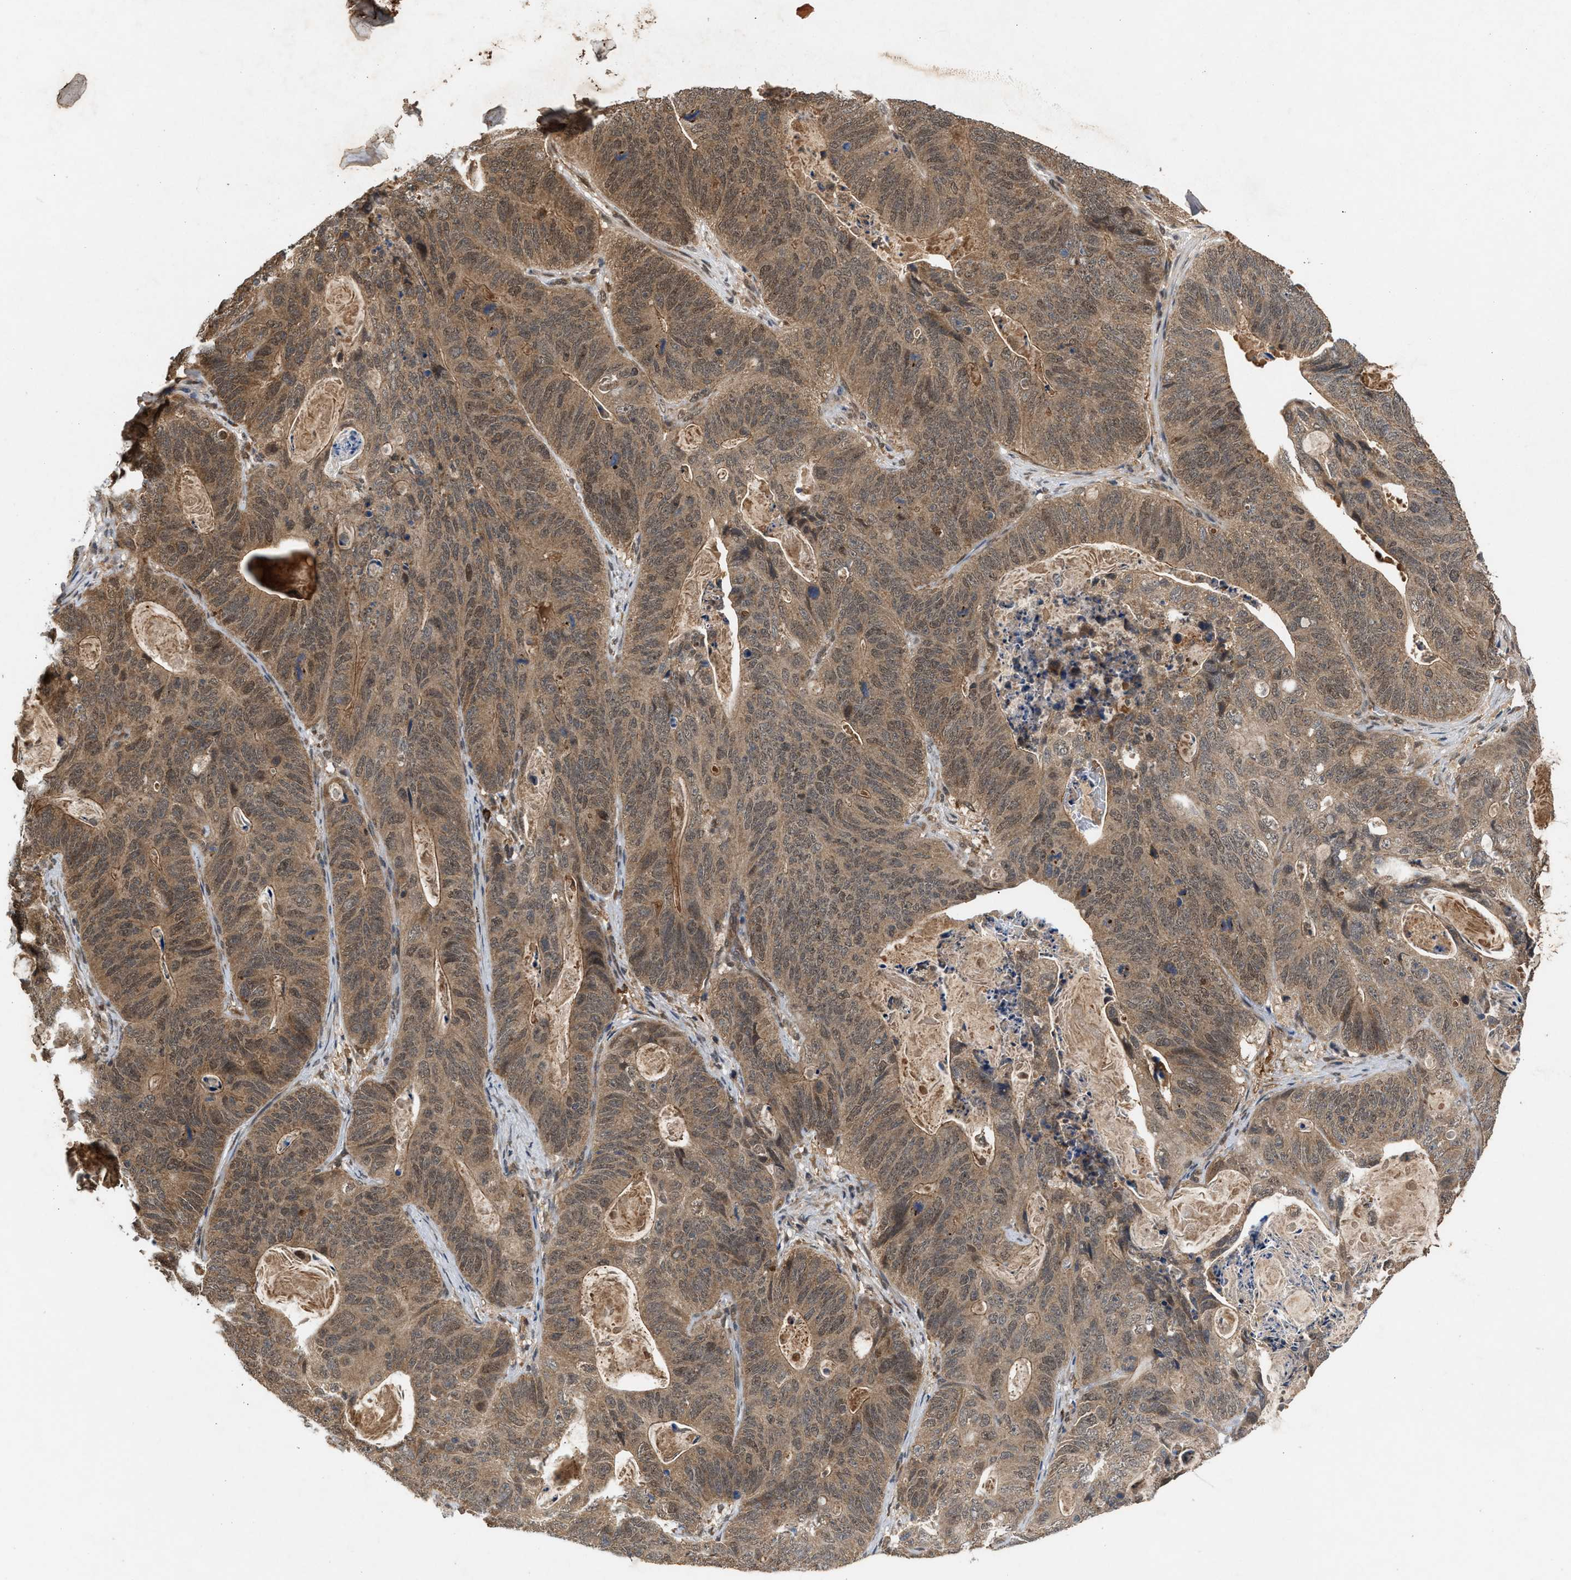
{"staining": {"intensity": "weak", "quantity": ">75%", "location": "cytoplasmic/membranous,nuclear"}, "tissue": "stomach cancer", "cell_type": "Tumor cells", "image_type": "cancer", "snomed": [{"axis": "morphology", "description": "Normal tissue, NOS"}, {"axis": "morphology", "description": "Adenocarcinoma, NOS"}, {"axis": "topography", "description": "Stomach"}], "caption": "Stomach cancer (adenocarcinoma) stained for a protein (brown) displays weak cytoplasmic/membranous and nuclear positive positivity in about >75% of tumor cells.", "gene": "RUSC2", "patient": {"sex": "female", "age": 89}}